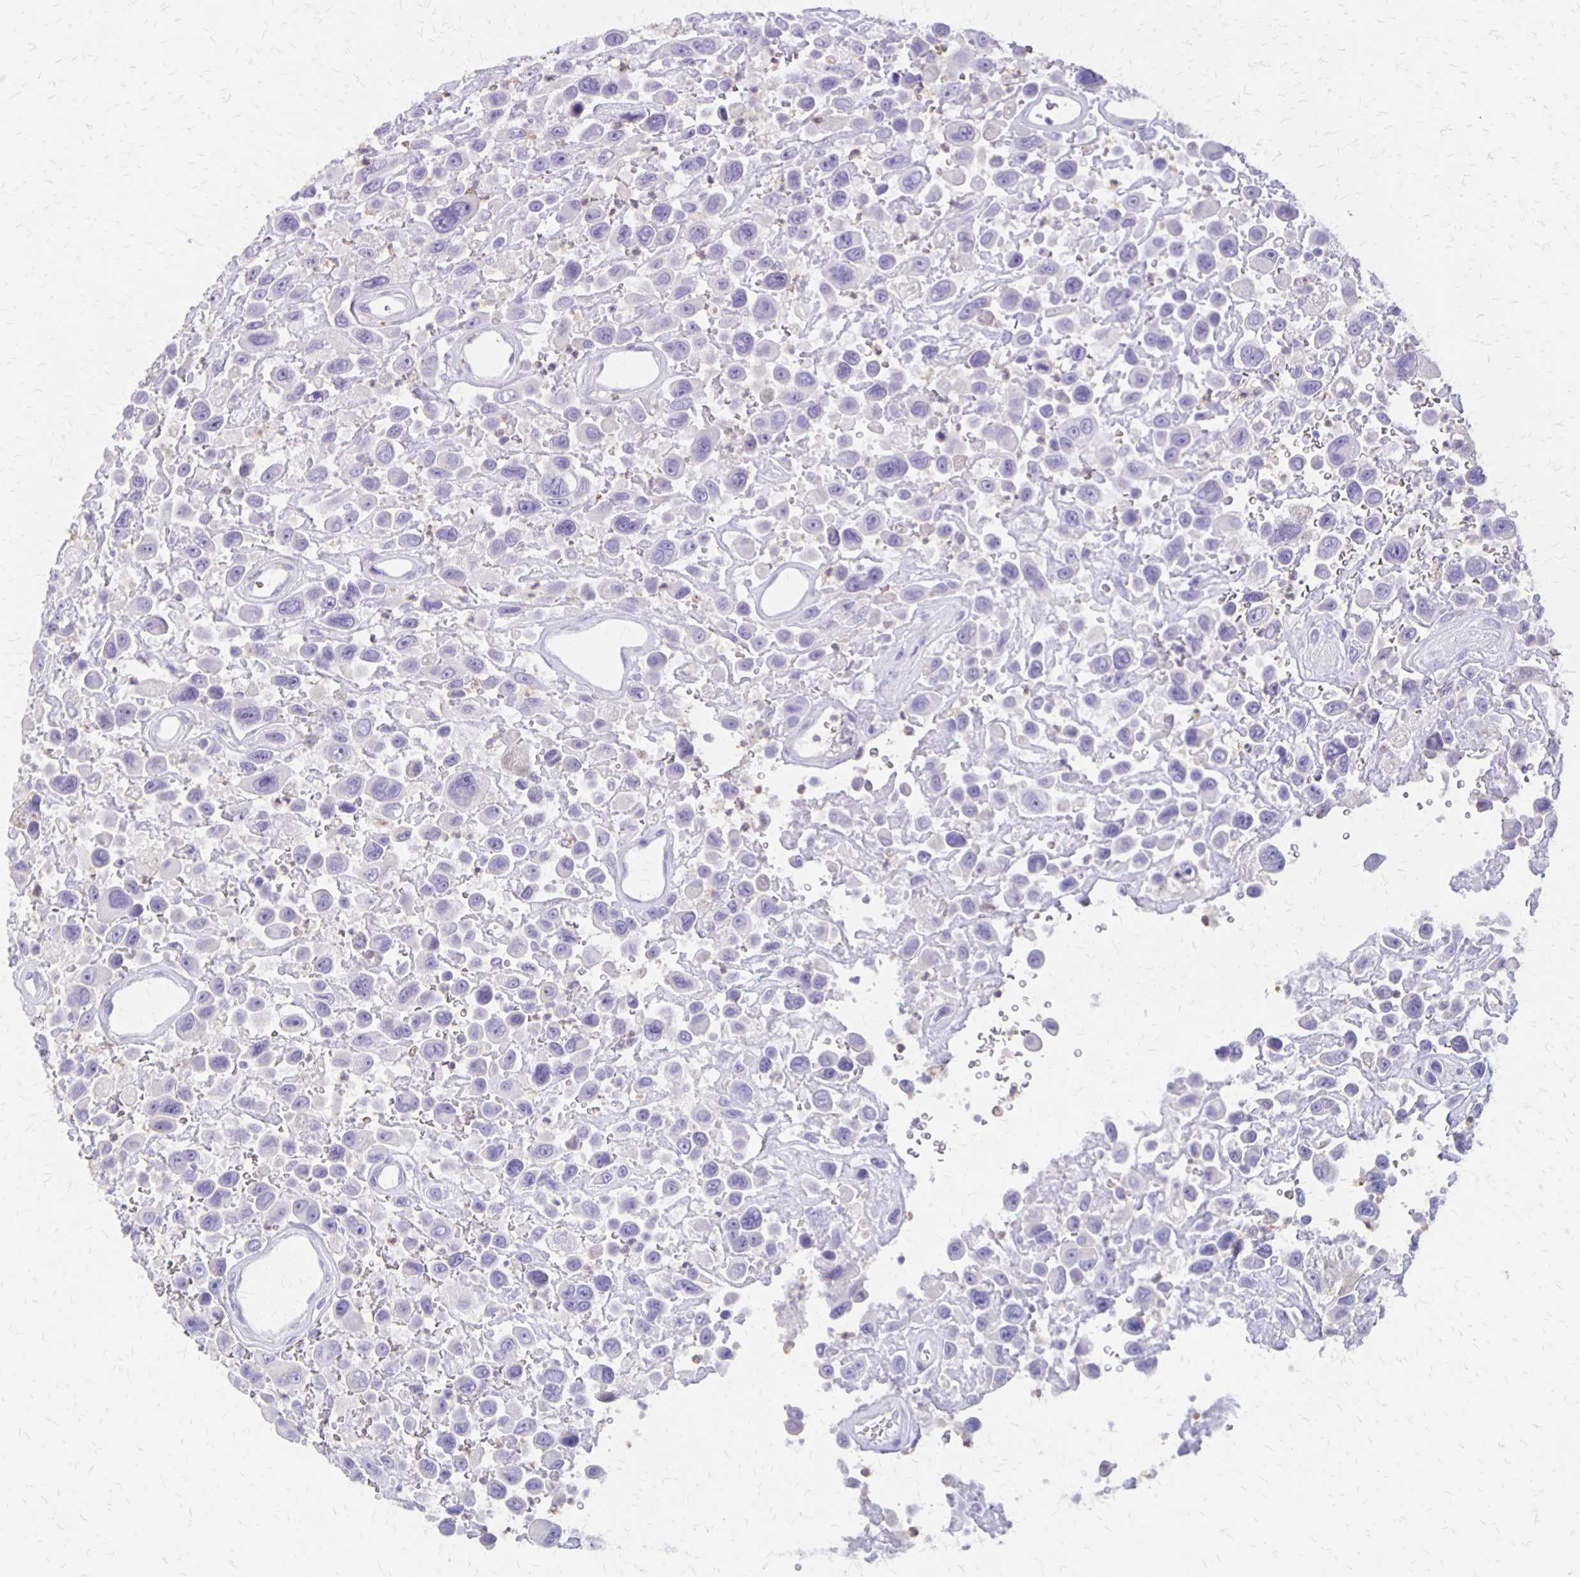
{"staining": {"intensity": "negative", "quantity": "none", "location": "none"}, "tissue": "urothelial cancer", "cell_type": "Tumor cells", "image_type": "cancer", "snomed": [{"axis": "morphology", "description": "Urothelial carcinoma, High grade"}, {"axis": "topography", "description": "Urinary bladder"}], "caption": "IHC image of human urothelial carcinoma (high-grade) stained for a protein (brown), which exhibits no expression in tumor cells.", "gene": "SEPTIN5", "patient": {"sex": "male", "age": 53}}